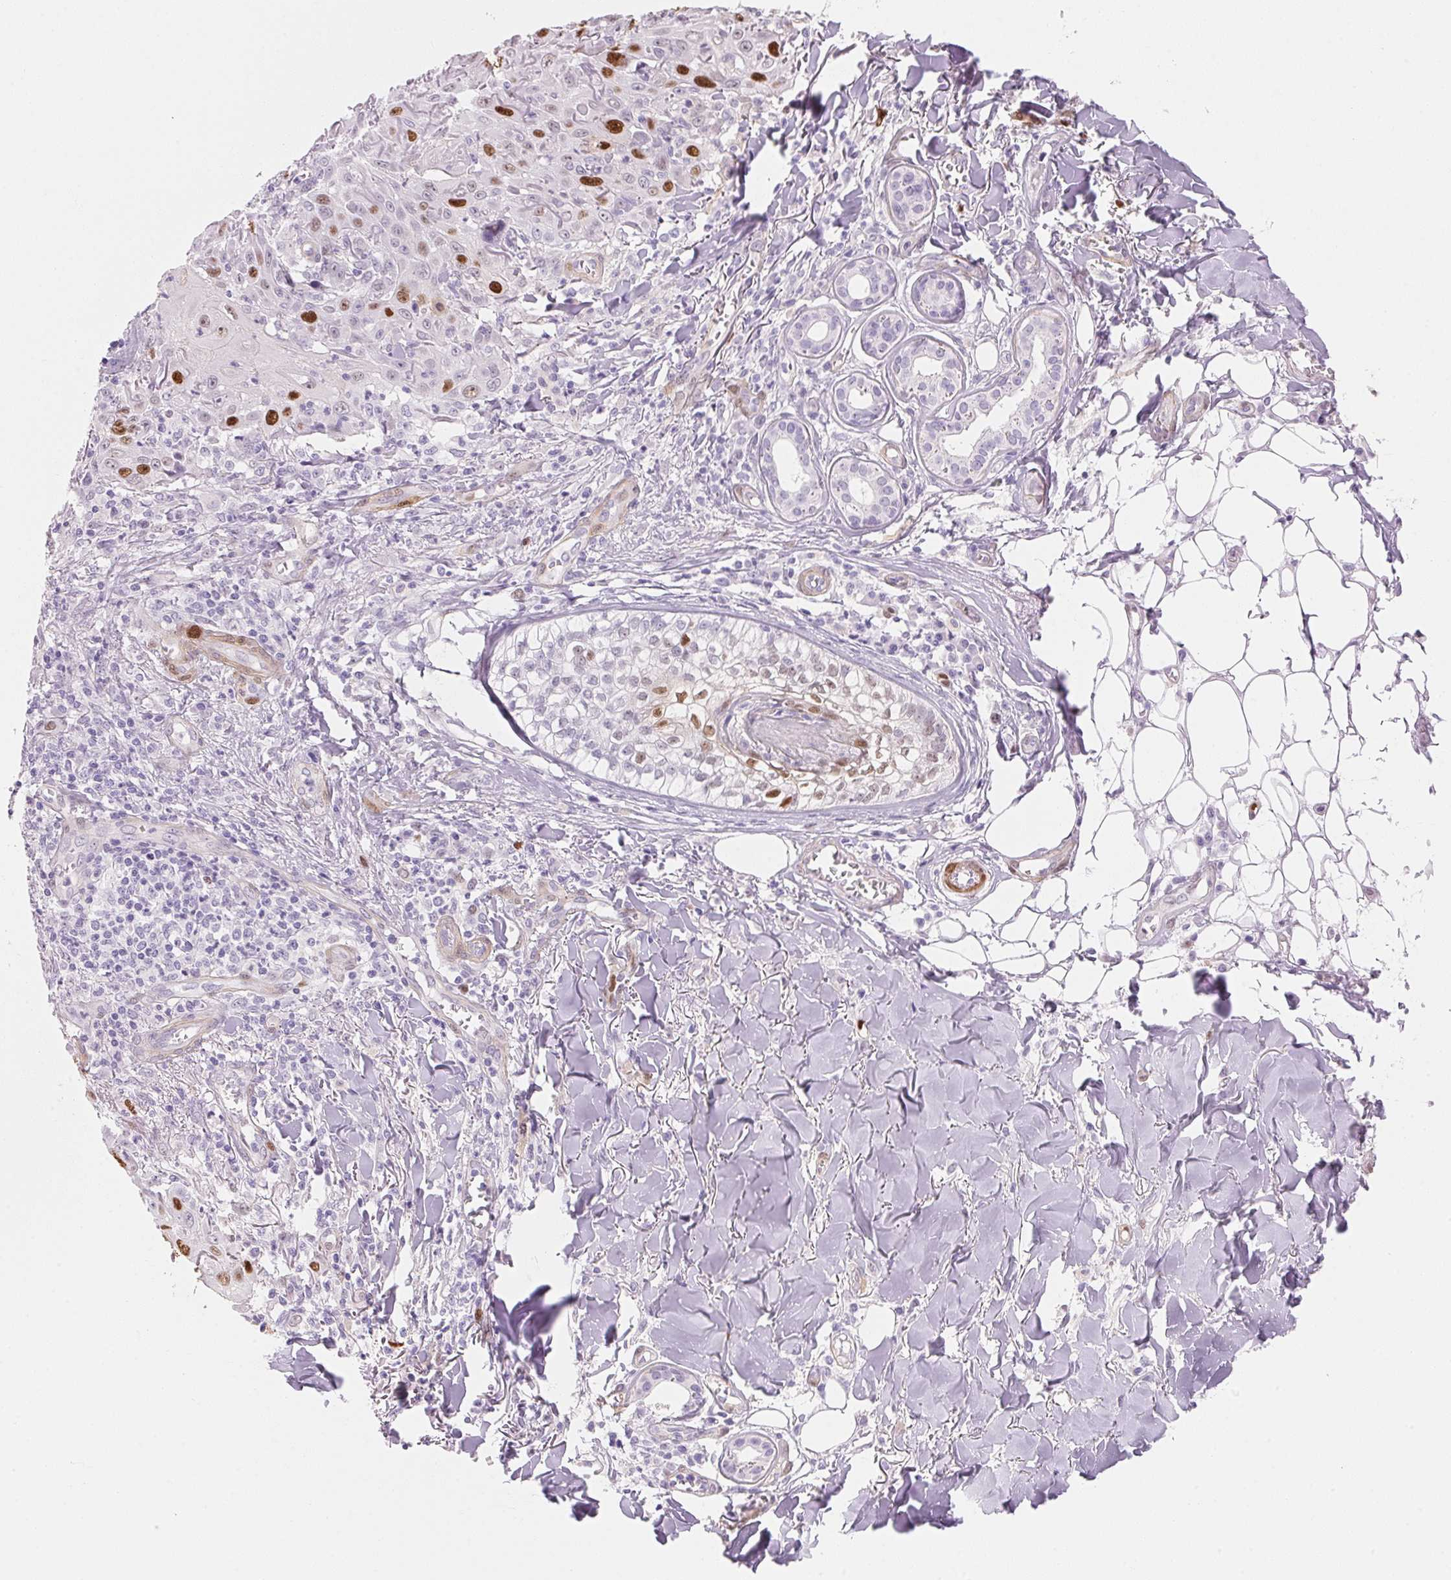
{"staining": {"intensity": "strong", "quantity": "<25%", "location": "nuclear"}, "tissue": "skin cancer", "cell_type": "Tumor cells", "image_type": "cancer", "snomed": [{"axis": "morphology", "description": "Squamous cell carcinoma, NOS"}, {"axis": "topography", "description": "Skin"}], "caption": "The photomicrograph demonstrates a brown stain indicating the presence of a protein in the nuclear of tumor cells in squamous cell carcinoma (skin). (Stains: DAB (3,3'-diaminobenzidine) in brown, nuclei in blue, Microscopy: brightfield microscopy at high magnification).", "gene": "SMTN", "patient": {"sex": "male", "age": 75}}